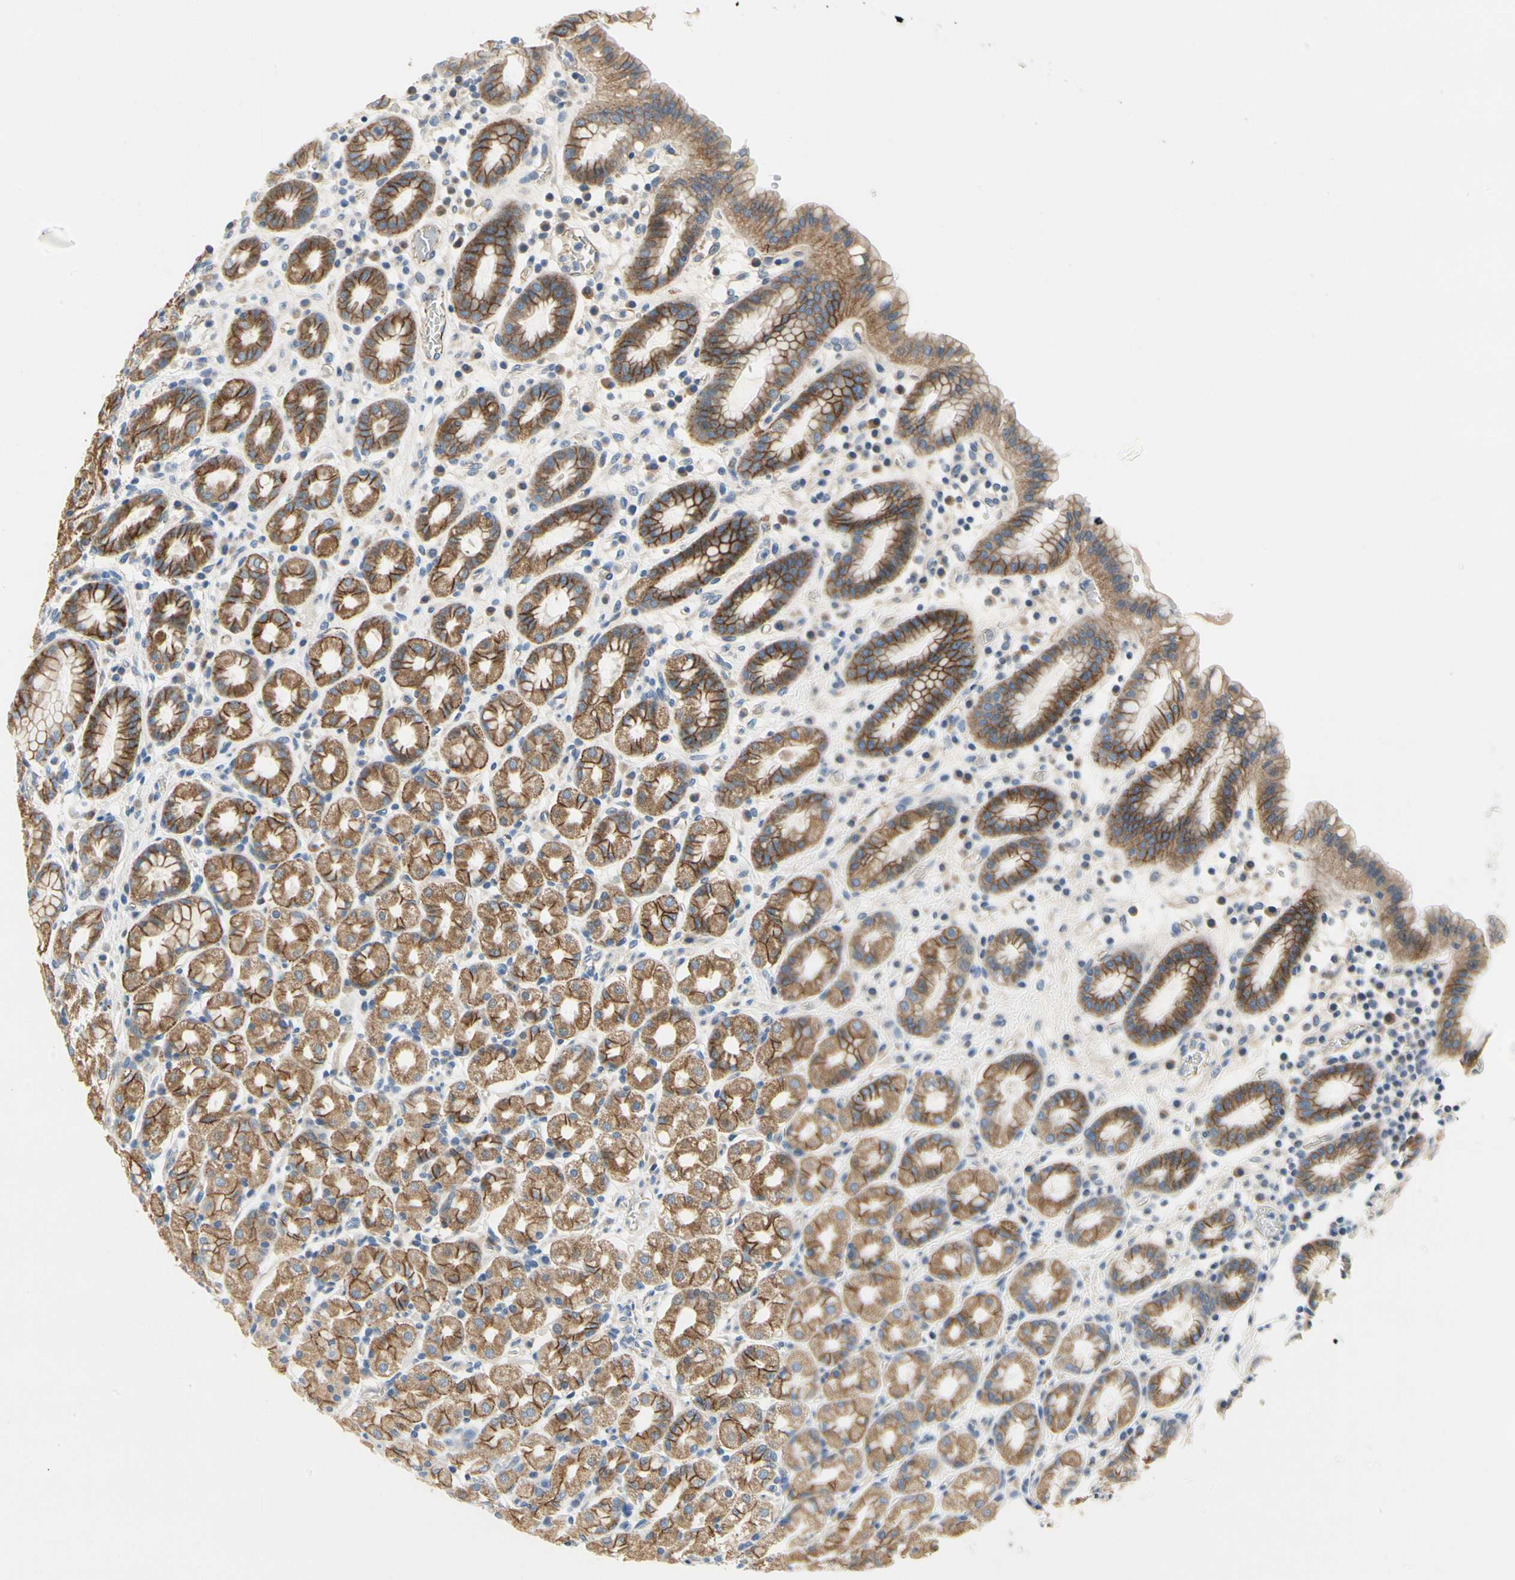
{"staining": {"intensity": "weak", "quantity": ">75%", "location": "cytoplasmic/membranous"}, "tissue": "stomach", "cell_type": "Glandular cells", "image_type": "normal", "snomed": [{"axis": "morphology", "description": "Normal tissue, NOS"}, {"axis": "topography", "description": "Stomach, upper"}], "caption": "Brown immunohistochemical staining in unremarkable stomach shows weak cytoplasmic/membranous positivity in approximately >75% of glandular cells. Immunohistochemistry stains the protein of interest in brown and the nuclei are stained blue.", "gene": "LGR6", "patient": {"sex": "male", "age": 68}}